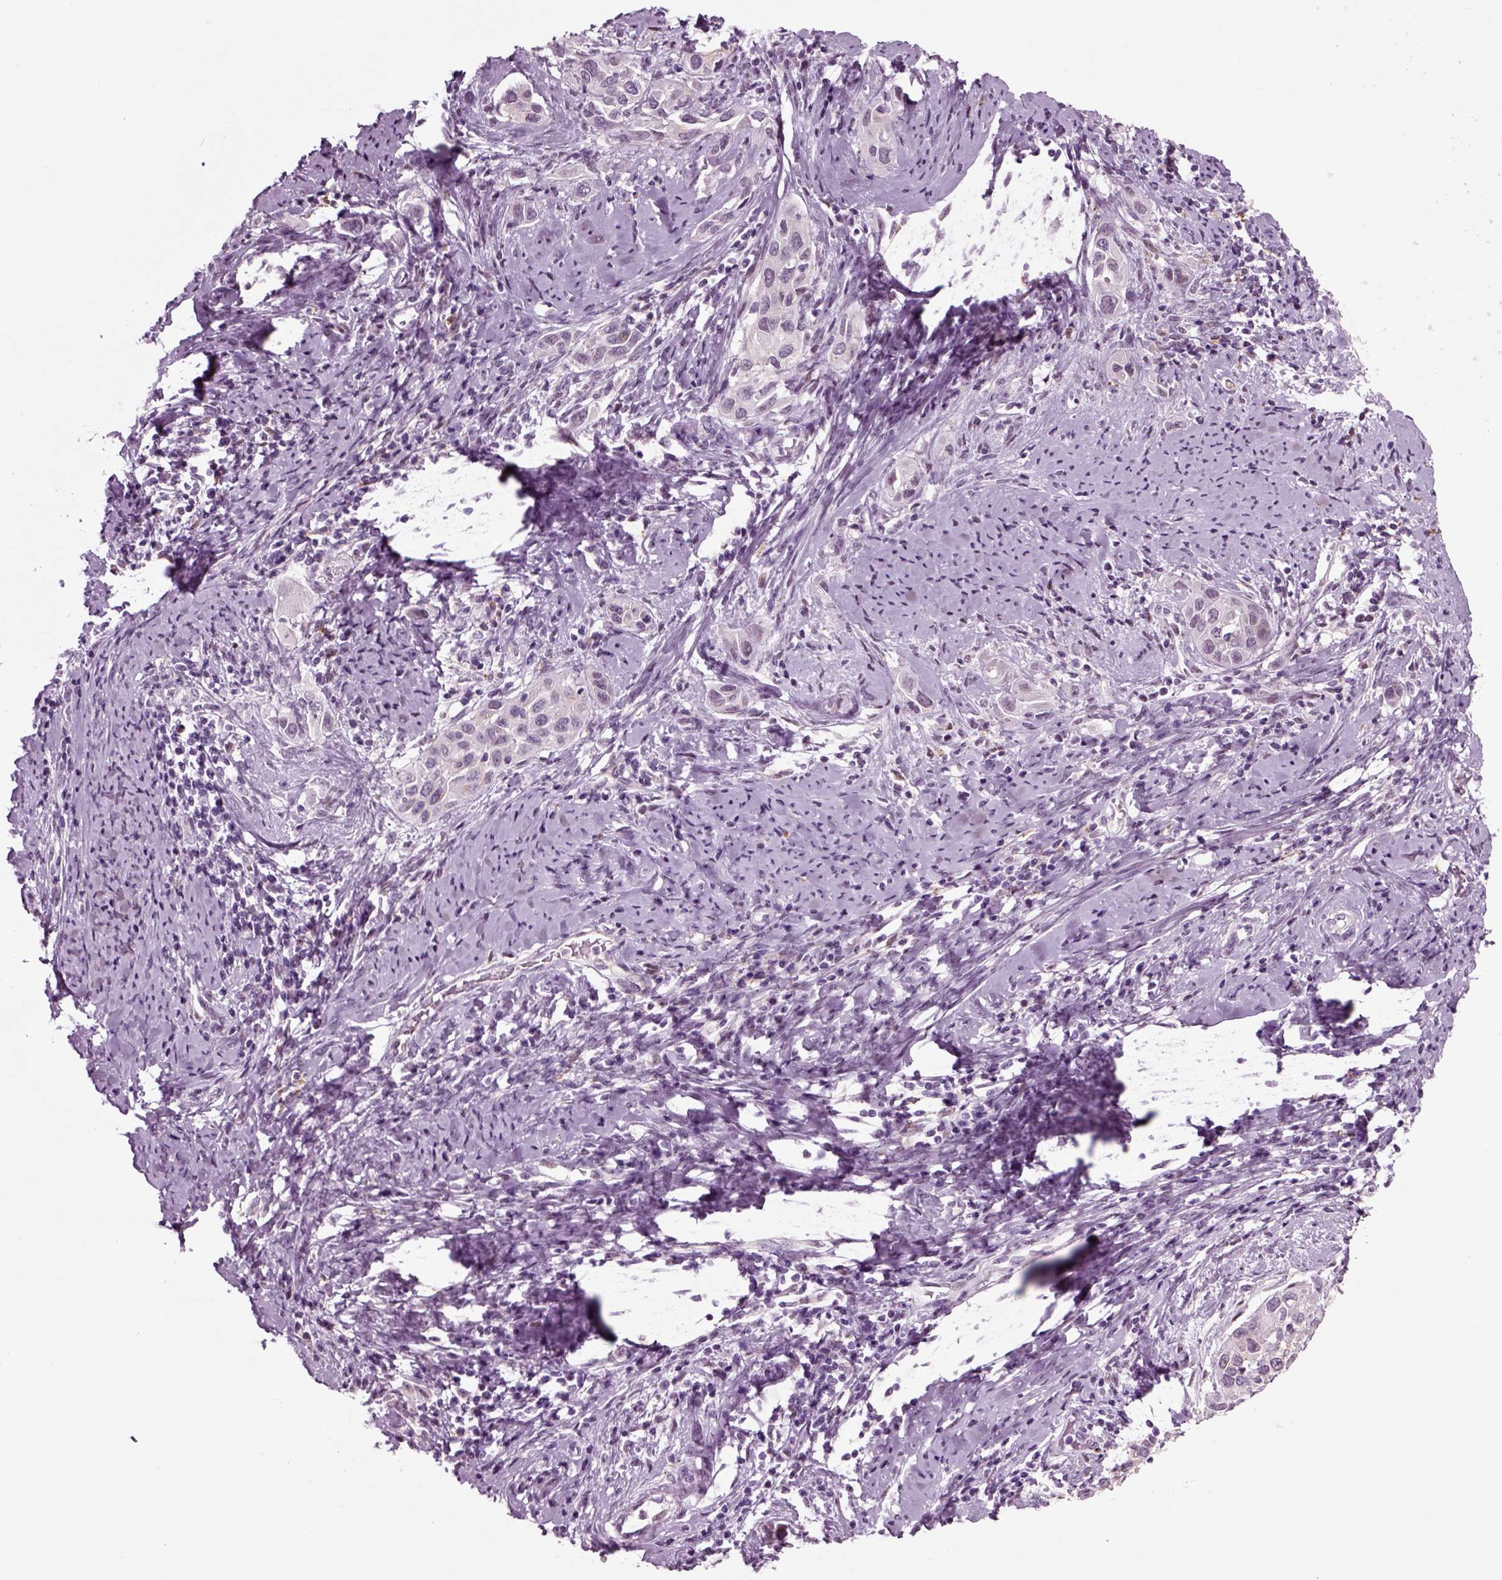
{"staining": {"intensity": "negative", "quantity": "none", "location": "none"}, "tissue": "cervical cancer", "cell_type": "Tumor cells", "image_type": "cancer", "snomed": [{"axis": "morphology", "description": "Squamous cell carcinoma, NOS"}, {"axis": "topography", "description": "Cervix"}], "caption": "The image shows no significant expression in tumor cells of squamous cell carcinoma (cervical).", "gene": "CHGB", "patient": {"sex": "female", "age": 51}}